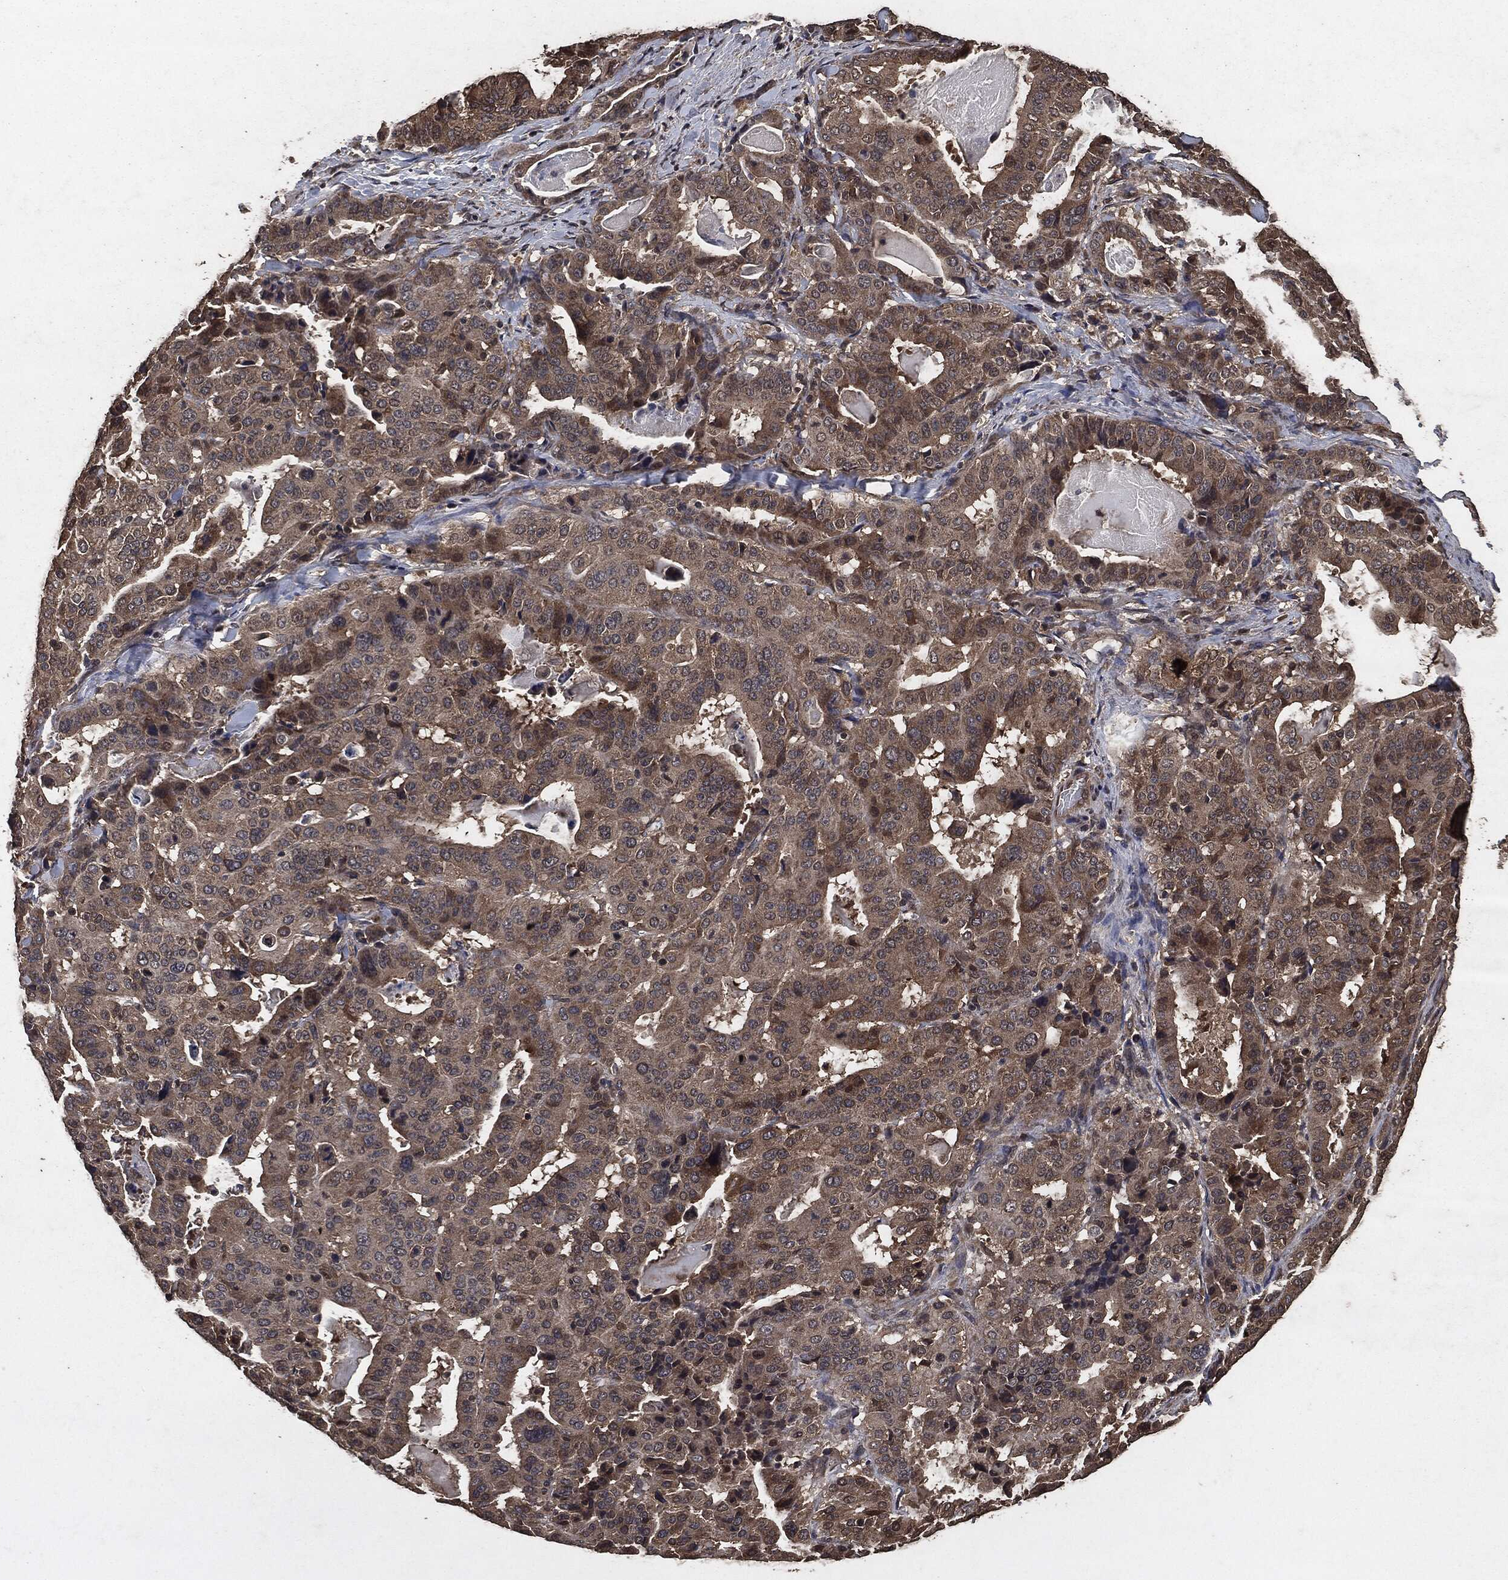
{"staining": {"intensity": "weak", "quantity": "25%-75%", "location": "cytoplasmic/membranous"}, "tissue": "stomach cancer", "cell_type": "Tumor cells", "image_type": "cancer", "snomed": [{"axis": "morphology", "description": "Adenocarcinoma, NOS"}, {"axis": "topography", "description": "Stomach"}], "caption": "Immunohistochemistry (IHC) of stomach adenocarcinoma displays low levels of weak cytoplasmic/membranous staining in approximately 25%-75% of tumor cells.", "gene": "AKT1S1", "patient": {"sex": "male", "age": 48}}